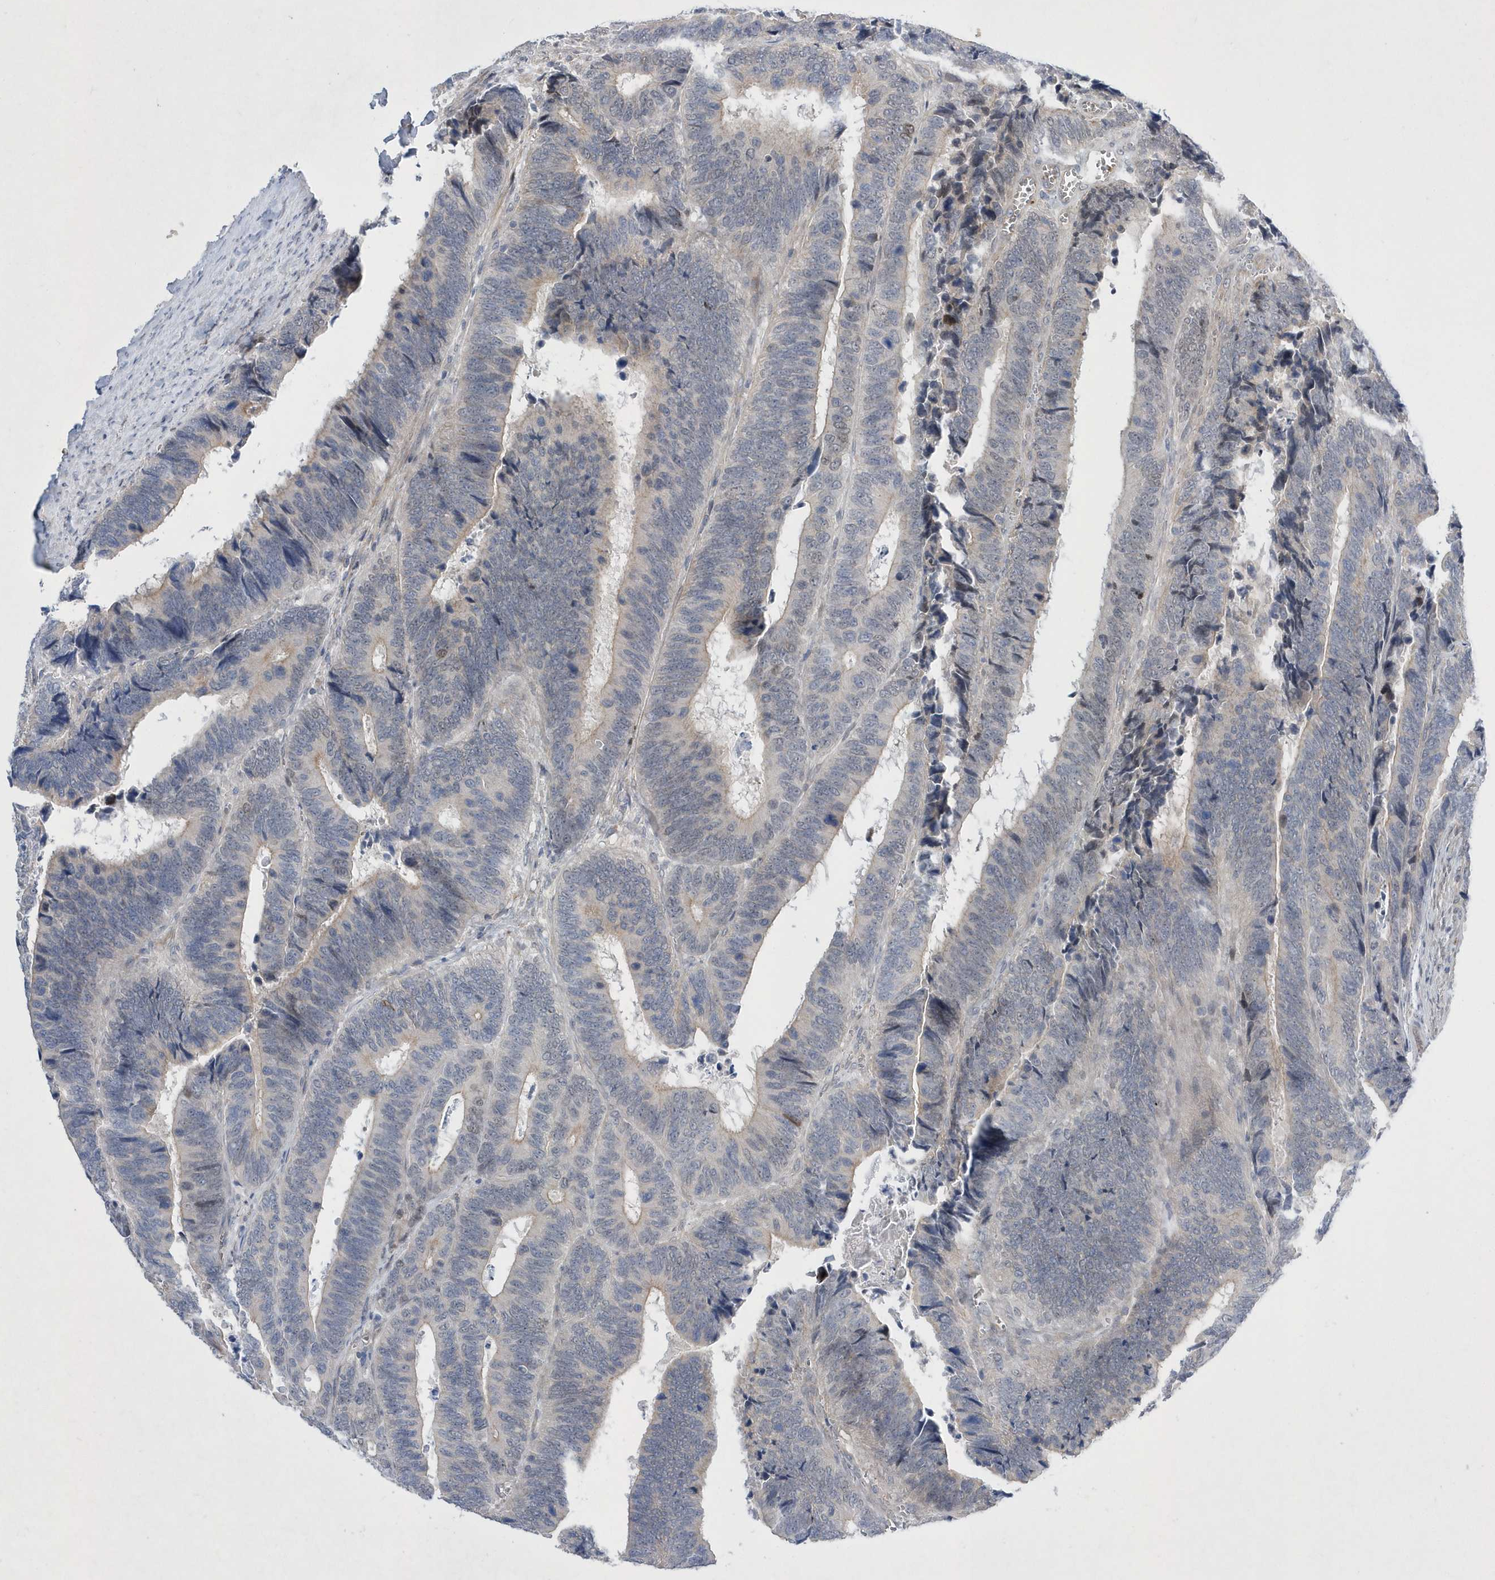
{"staining": {"intensity": "negative", "quantity": "none", "location": "none"}, "tissue": "colorectal cancer", "cell_type": "Tumor cells", "image_type": "cancer", "snomed": [{"axis": "morphology", "description": "Adenocarcinoma, NOS"}, {"axis": "topography", "description": "Colon"}], "caption": "An IHC image of colorectal cancer (adenocarcinoma) is shown. There is no staining in tumor cells of colorectal cancer (adenocarcinoma).", "gene": "ZNF875", "patient": {"sex": "male", "age": 72}}